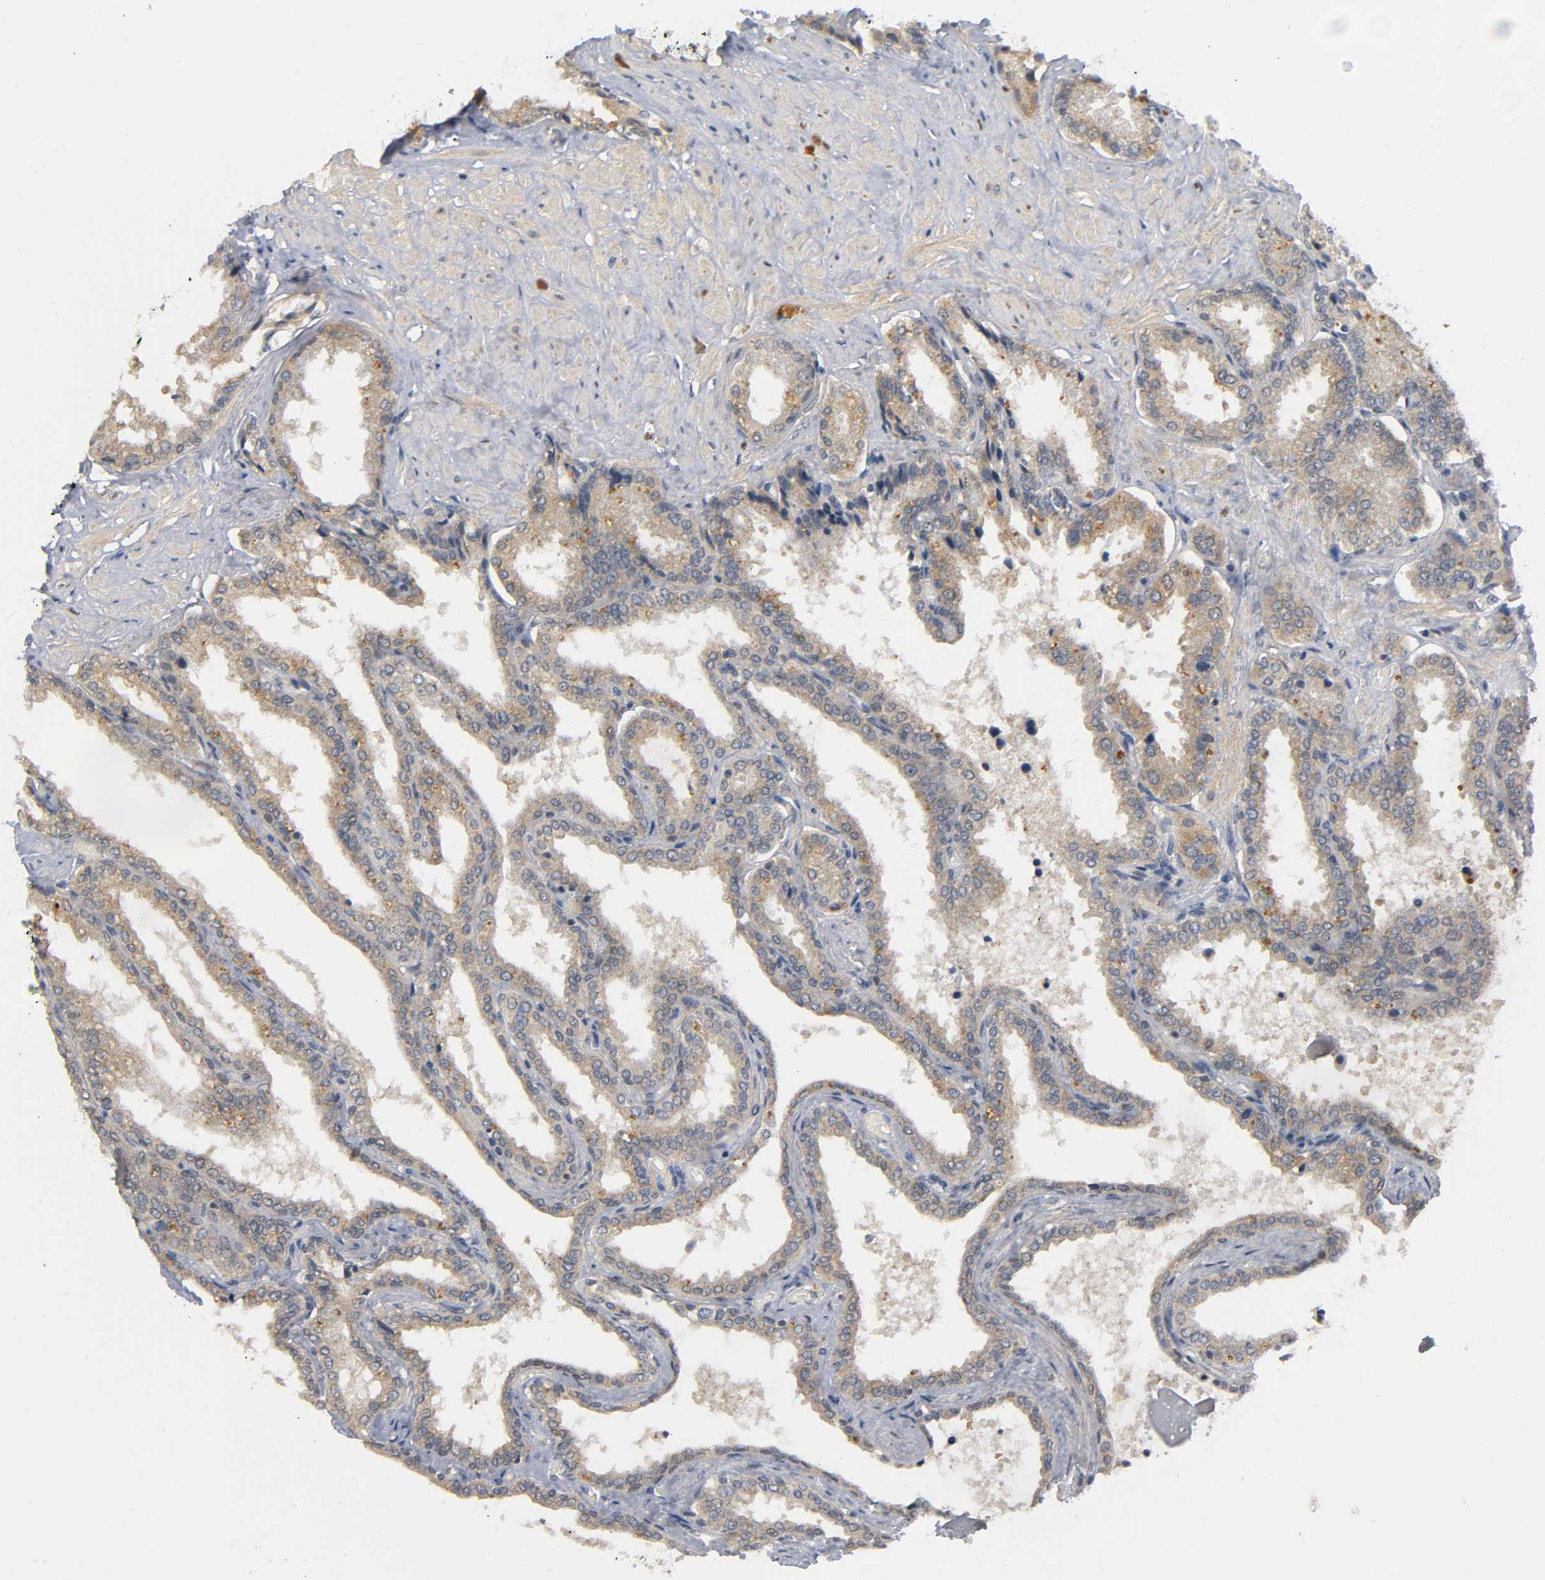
{"staining": {"intensity": "moderate", "quantity": ">75%", "location": "cytoplasmic/membranous"}, "tissue": "seminal vesicle", "cell_type": "Glandular cells", "image_type": "normal", "snomed": [{"axis": "morphology", "description": "Normal tissue, NOS"}, {"axis": "topography", "description": "Seminal veicle"}], "caption": "Moderate cytoplasmic/membranous protein positivity is present in about >75% of glandular cells in seminal vesicle. (brown staining indicates protein expression, while blue staining denotes nuclei).", "gene": "MAPK8", "patient": {"sex": "male", "age": 46}}